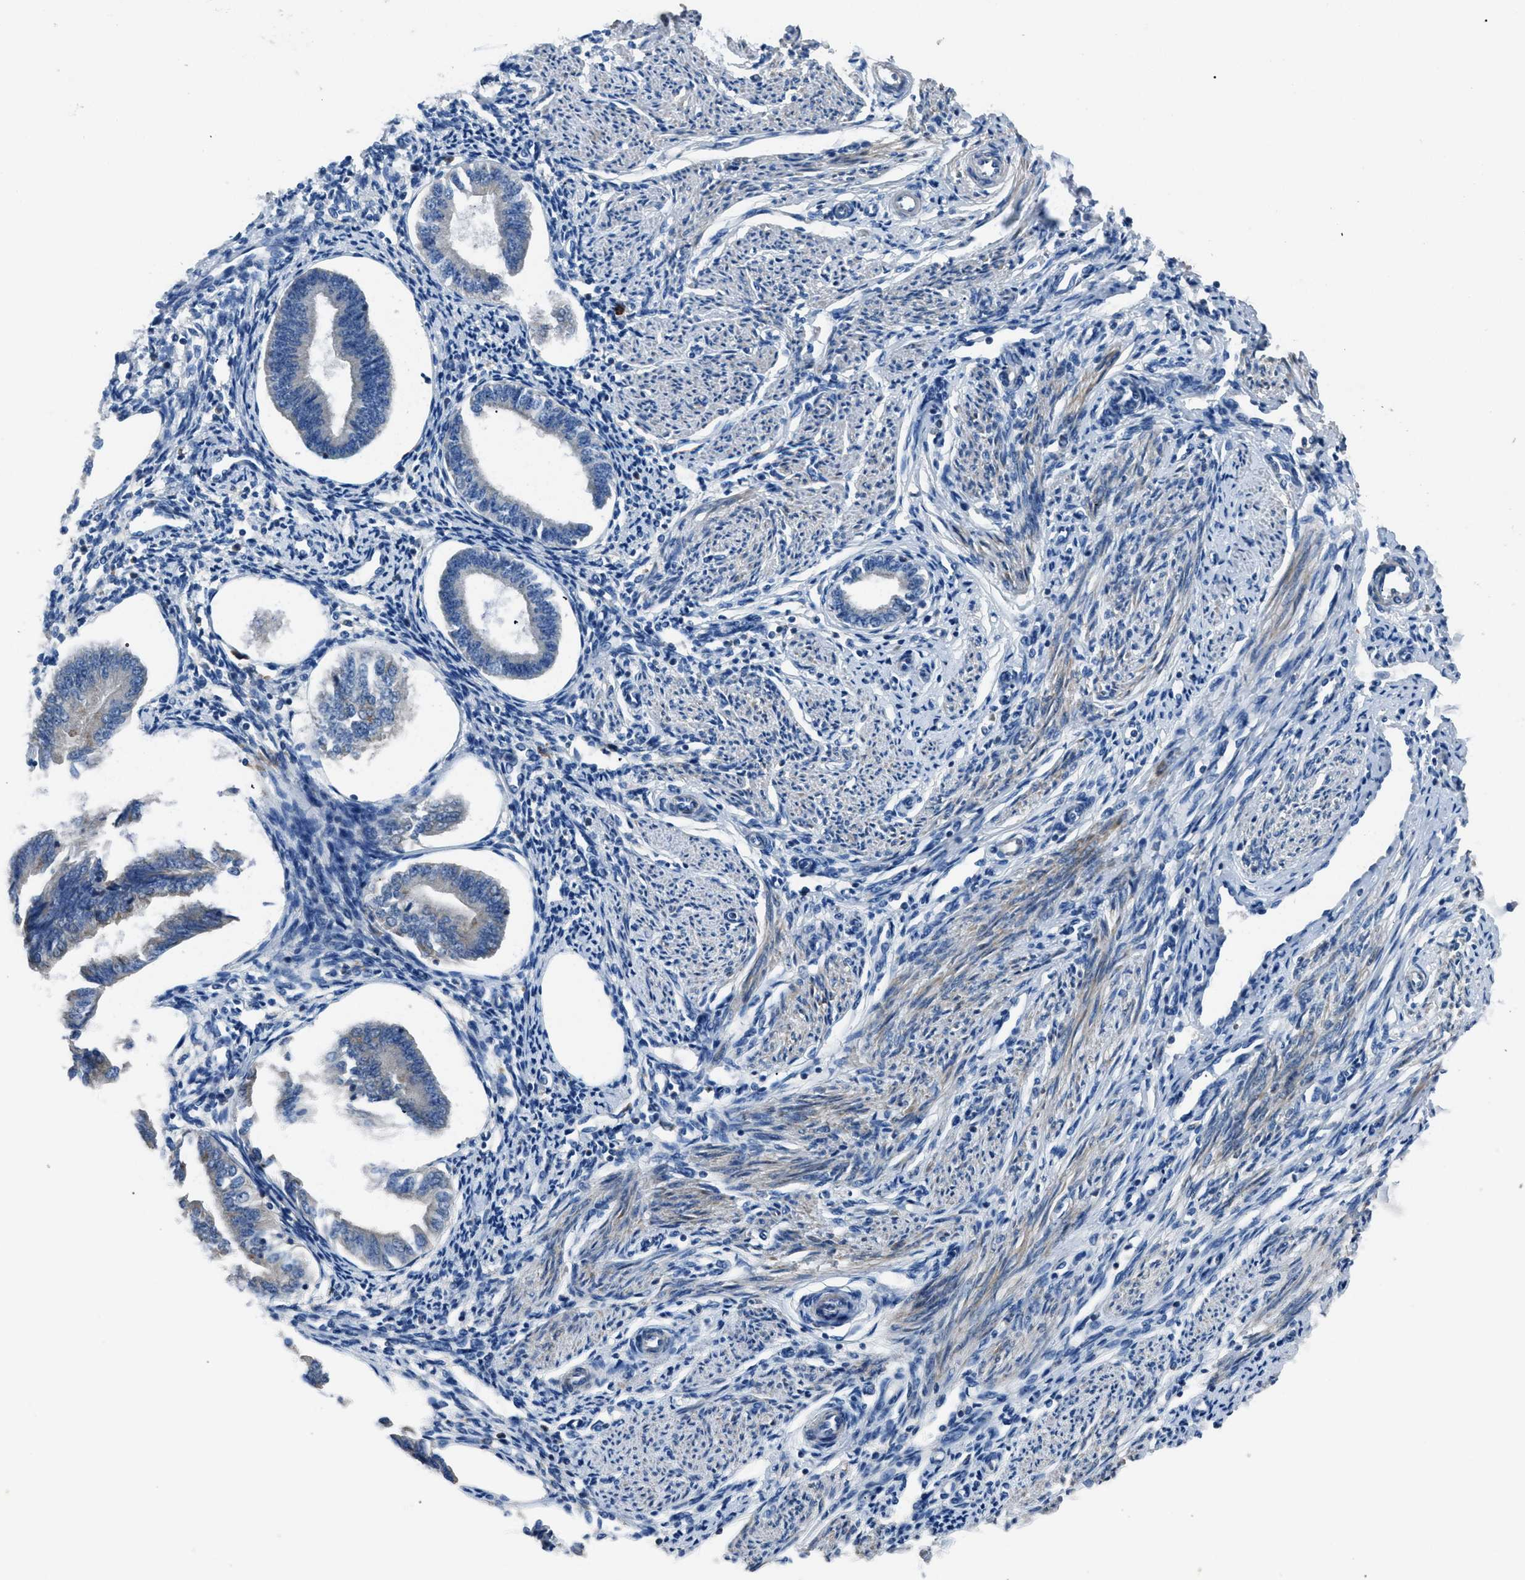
{"staining": {"intensity": "negative", "quantity": "none", "location": "none"}, "tissue": "endometrium", "cell_type": "Cells in endometrial stroma", "image_type": "normal", "snomed": [{"axis": "morphology", "description": "Normal tissue, NOS"}, {"axis": "topography", "description": "Endometrium"}], "caption": "High power microscopy image of an IHC photomicrograph of normal endometrium, revealing no significant expression in cells in endometrial stroma. Brightfield microscopy of IHC stained with DAB (brown) and hematoxylin (blue), captured at high magnification.", "gene": "SGCZ", "patient": {"sex": "female", "age": 50}}